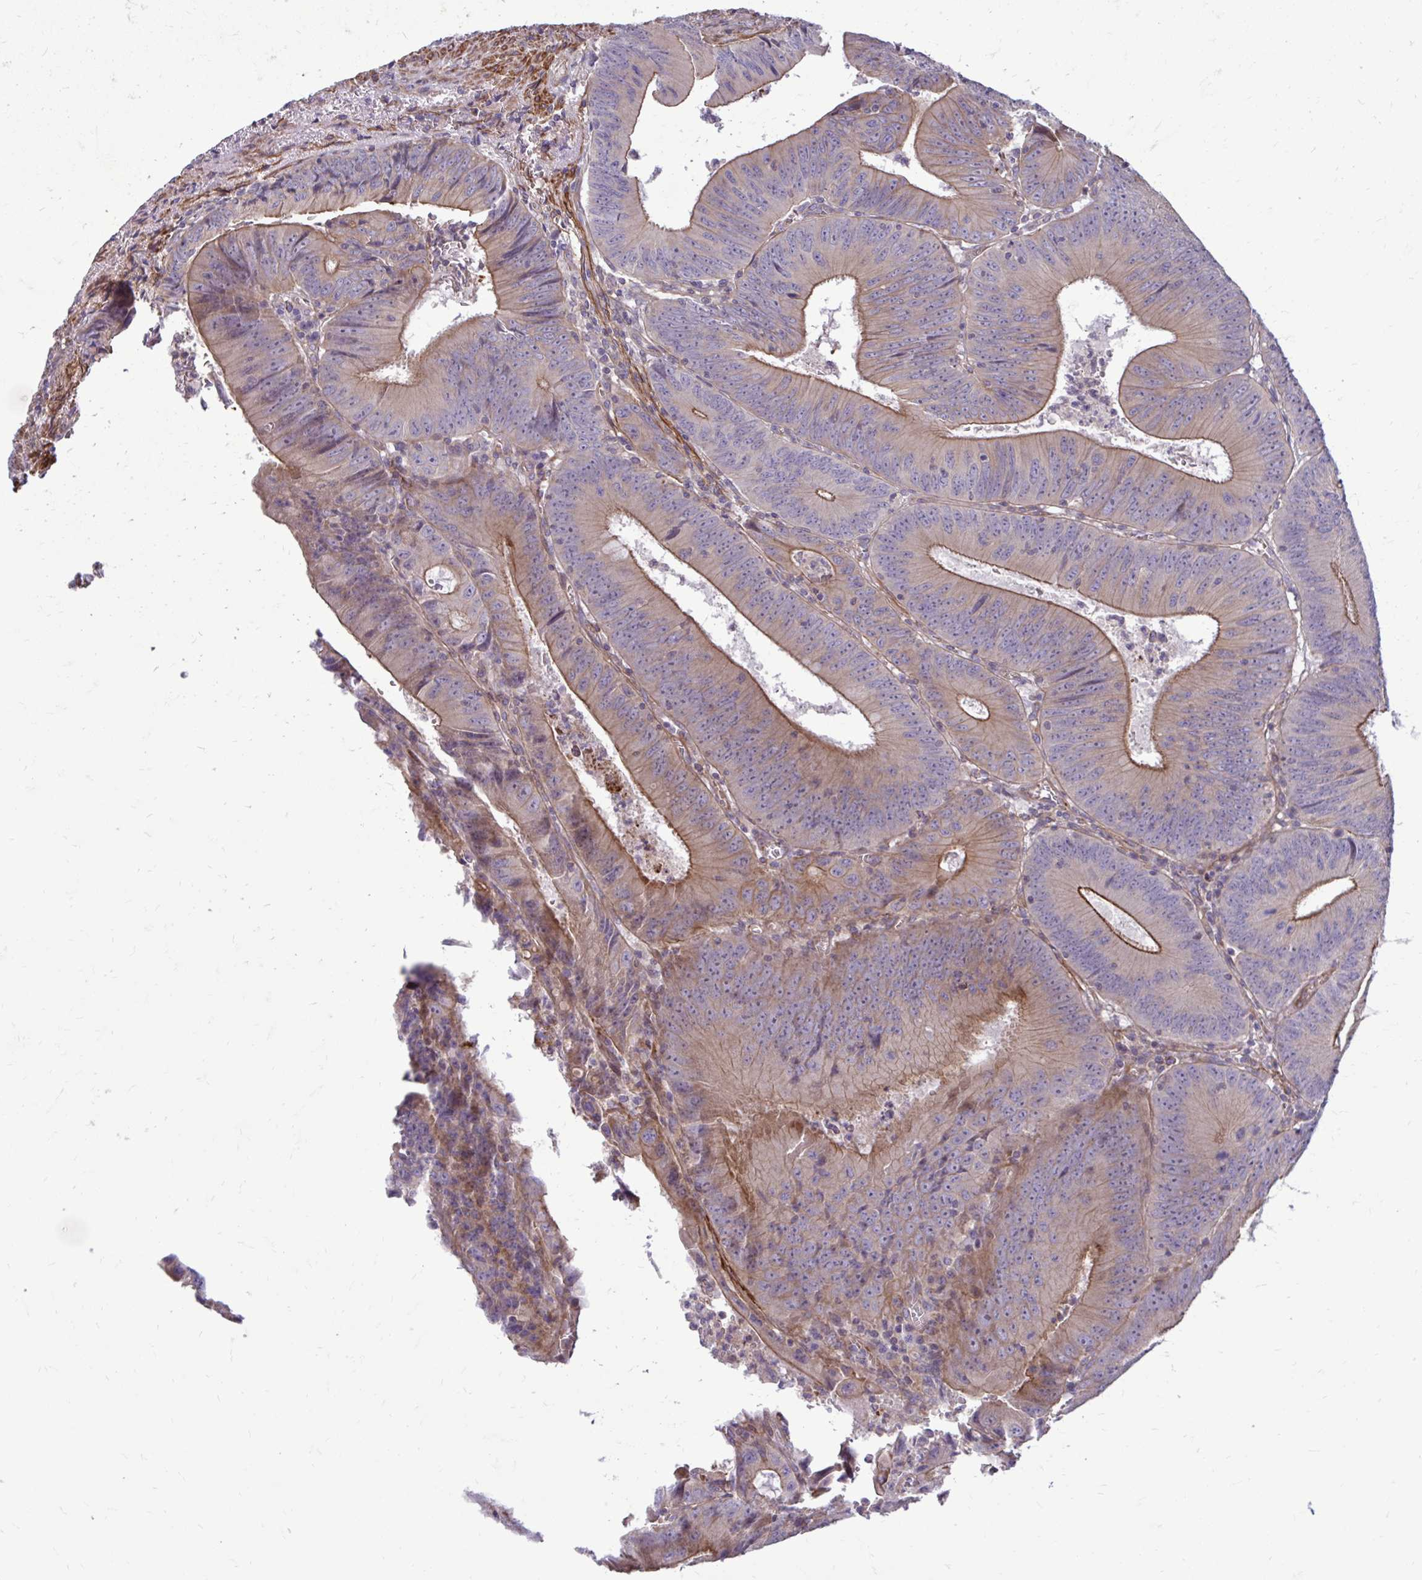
{"staining": {"intensity": "moderate", "quantity": ">75%", "location": "cytoplasmic/membranous"}, "tissue": "colorectal cancer", "cell_type": "Tumor cells", "image_type": "cancer", "snomed": [{"axis": "morphology", "description": "Adenocarcinoma, NOS"}, {"axis": "topography", "description": "Rectum"}], "caption": "Adenocarcinoma (colorectal) stained for a protein (brown) displays moderate cytoplasmic/membranous positive positivity in about >75% of tumor cells.", "gene": "FAP", "patient": {"sex": "female", "age": 72}}